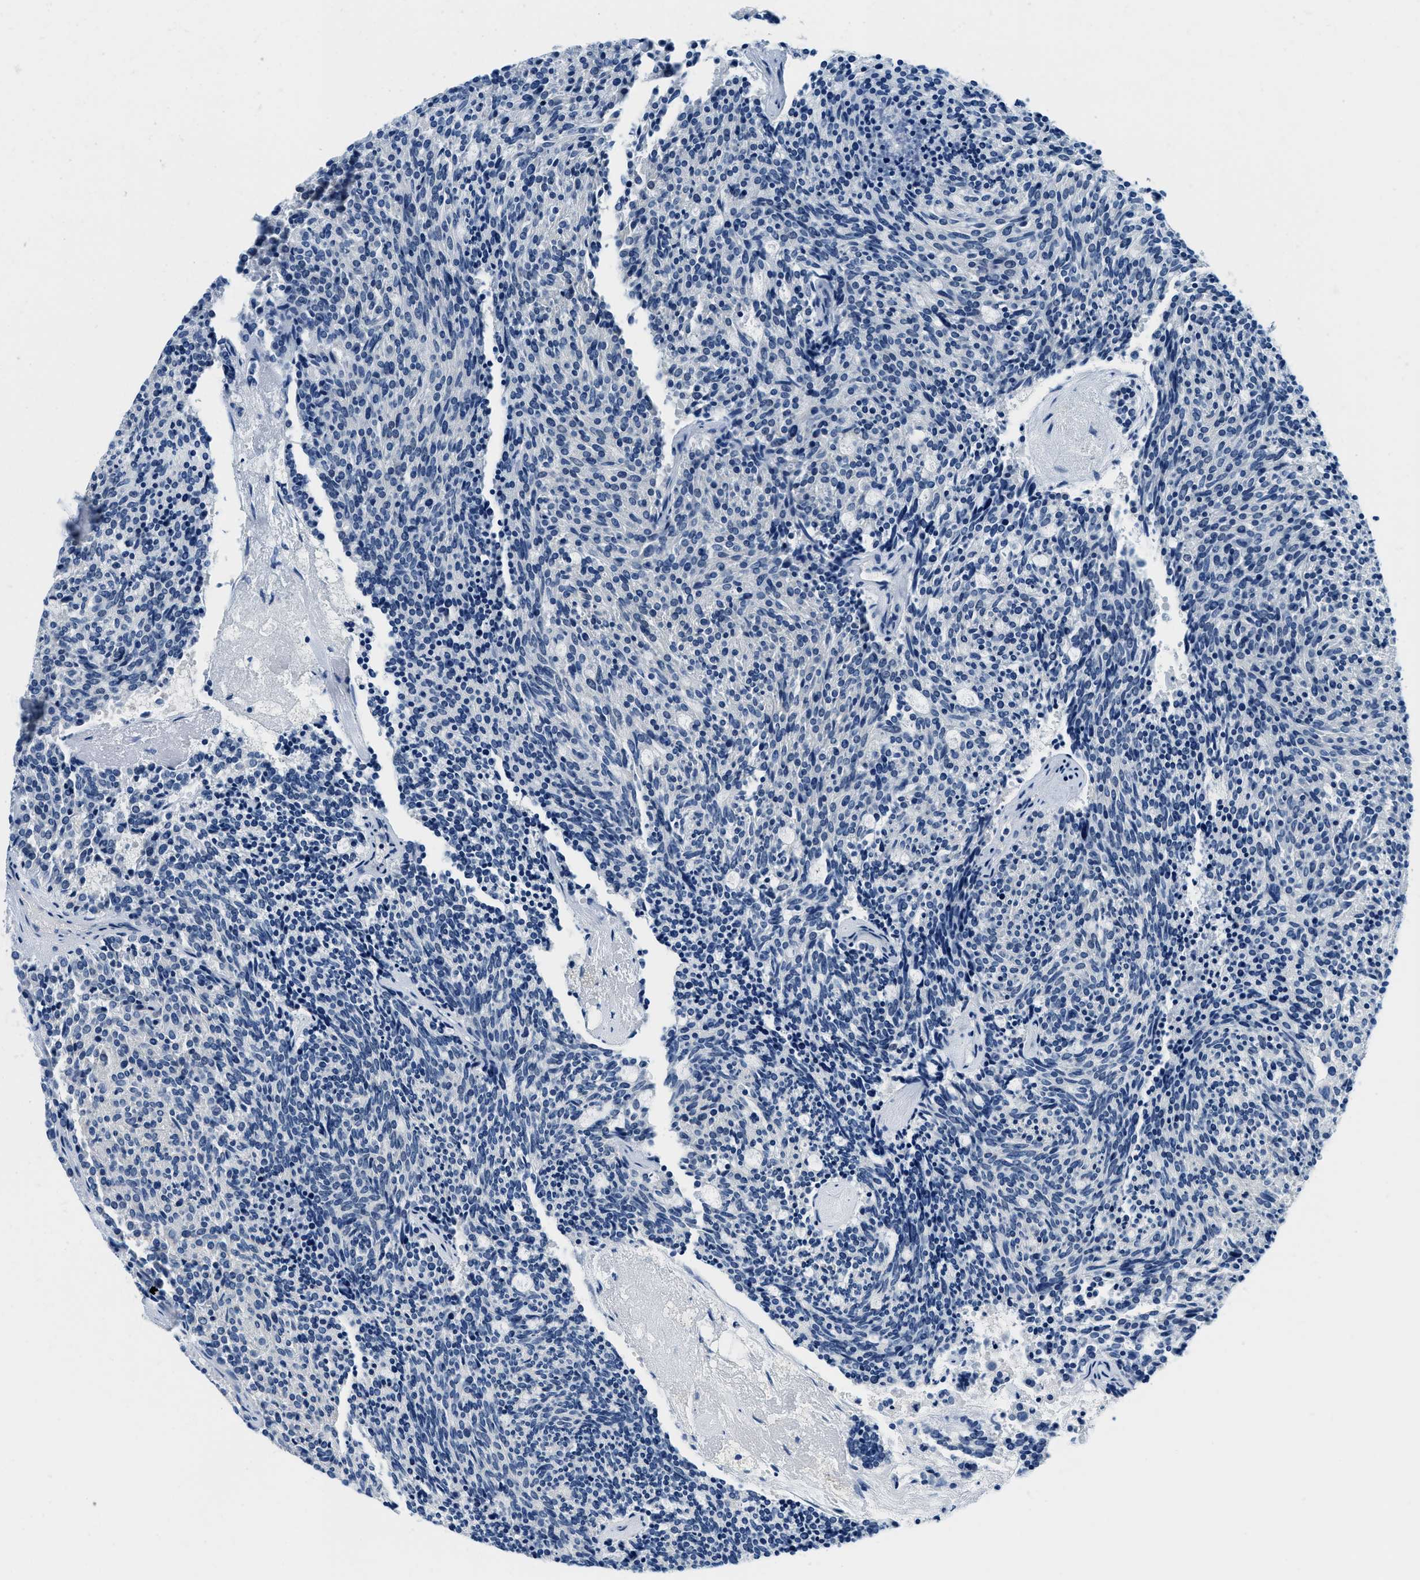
{"staining": {"intensity": "negative", "quantity": "none", "location": "none"}, "tissue": "carcinoid", "cell_type": "Tumor cells", "image_type": "cancer", "snomed": [{"axis": "morphology", "description": "Carcinoid, malignant, NOS"}, {"axis": "topography", "description": "Pancreas"}], "caption": "High magnification brightfield microscopy of carcinoid (malignant) stained with DAB (3,3'-diaminobenzidine) (brown) and counterstained with hematoxylin (blue): tumor cells show no significant expression.", "gene": "GSTM3", "patient": {"sex": "female", "age": 54}}